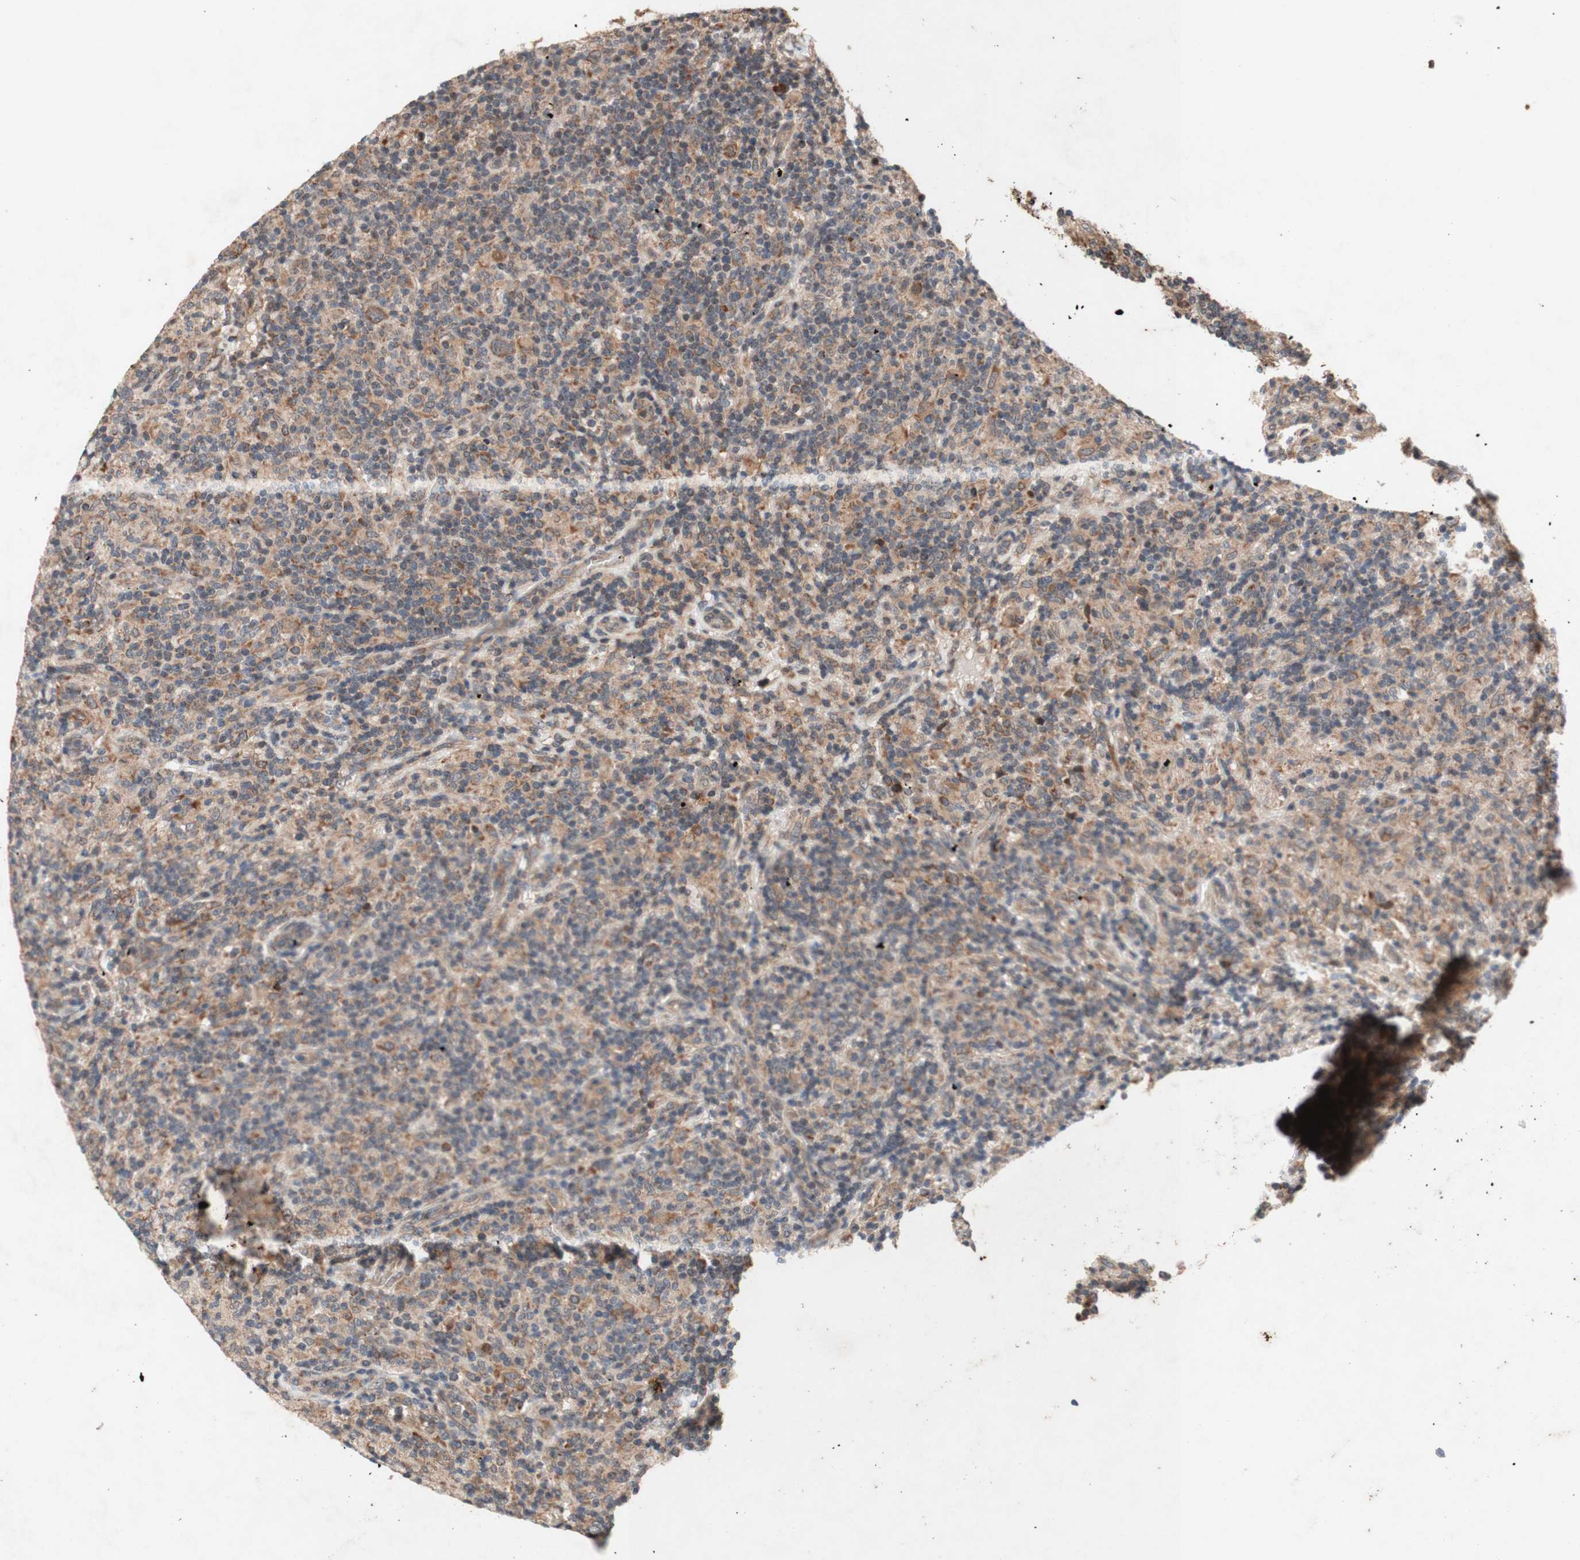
{"staining": {"intensity": "moderate", "quantity": ">75%", "location": "cytoplasmic/membranous"}, "tissue": "lymphoma", "cell_type": "Tumor cells", "image_type": "cancer", "snomed": [{"axis": "morphology", "description": "Hodgkin's disease, NOS"}, {"axis": "topography", "description": "Lymph node"}], "caption": "Immunohistochemistry (DAB (3,3'-diaminobenzidine)) staining of lymphoma displays moderate cytoplasmic/membranous protein expression in approximately >75% of tumor cells. (IHC, brightfield microscopy, high magnification).", "gene": "DDOST", "patient": {"sex": "male", "age": 70}}